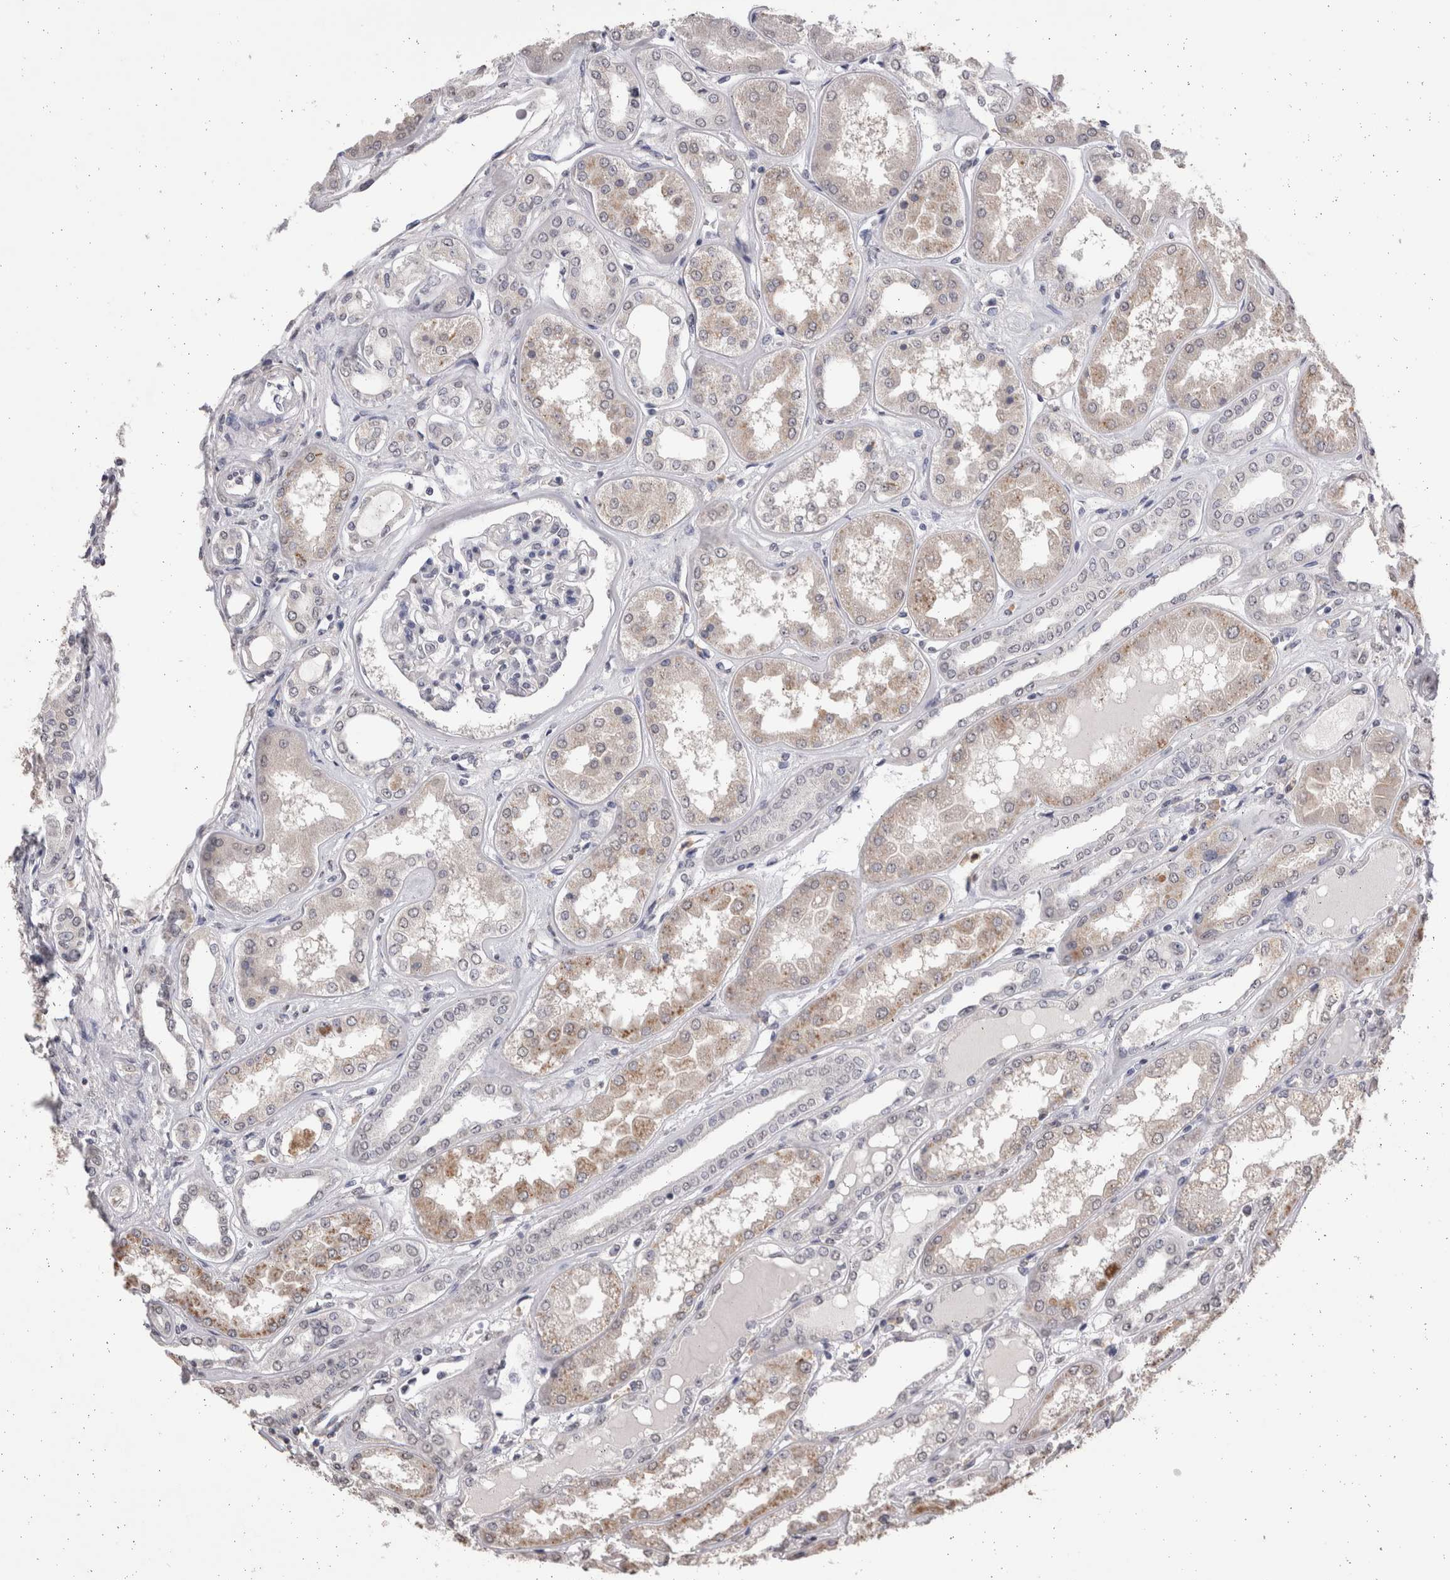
{"staining": {"intensity": "negative", "quantity": "none", "location": "none"}, "tissue": "kidney", "cell_type": "Cells in glomeruli", "image_type": "normal", "snomed": [{"axis": "morphology", "description": "Normal tissue, NOS"}, {"axis": "topography", "description": "Kidney"}], "caption": "An immunohistochemistry image of benign kidney is shown. There is no staining in cells in glomeruli of kidney. (Stains: DAB (3,3'-diaminobenzidine) IHC with hematoxylin counter stain, Microscopy: brightfield microscopy at high magnification).", "gene": "GRK5", "patient": {"sex": "female", "age": 56}}